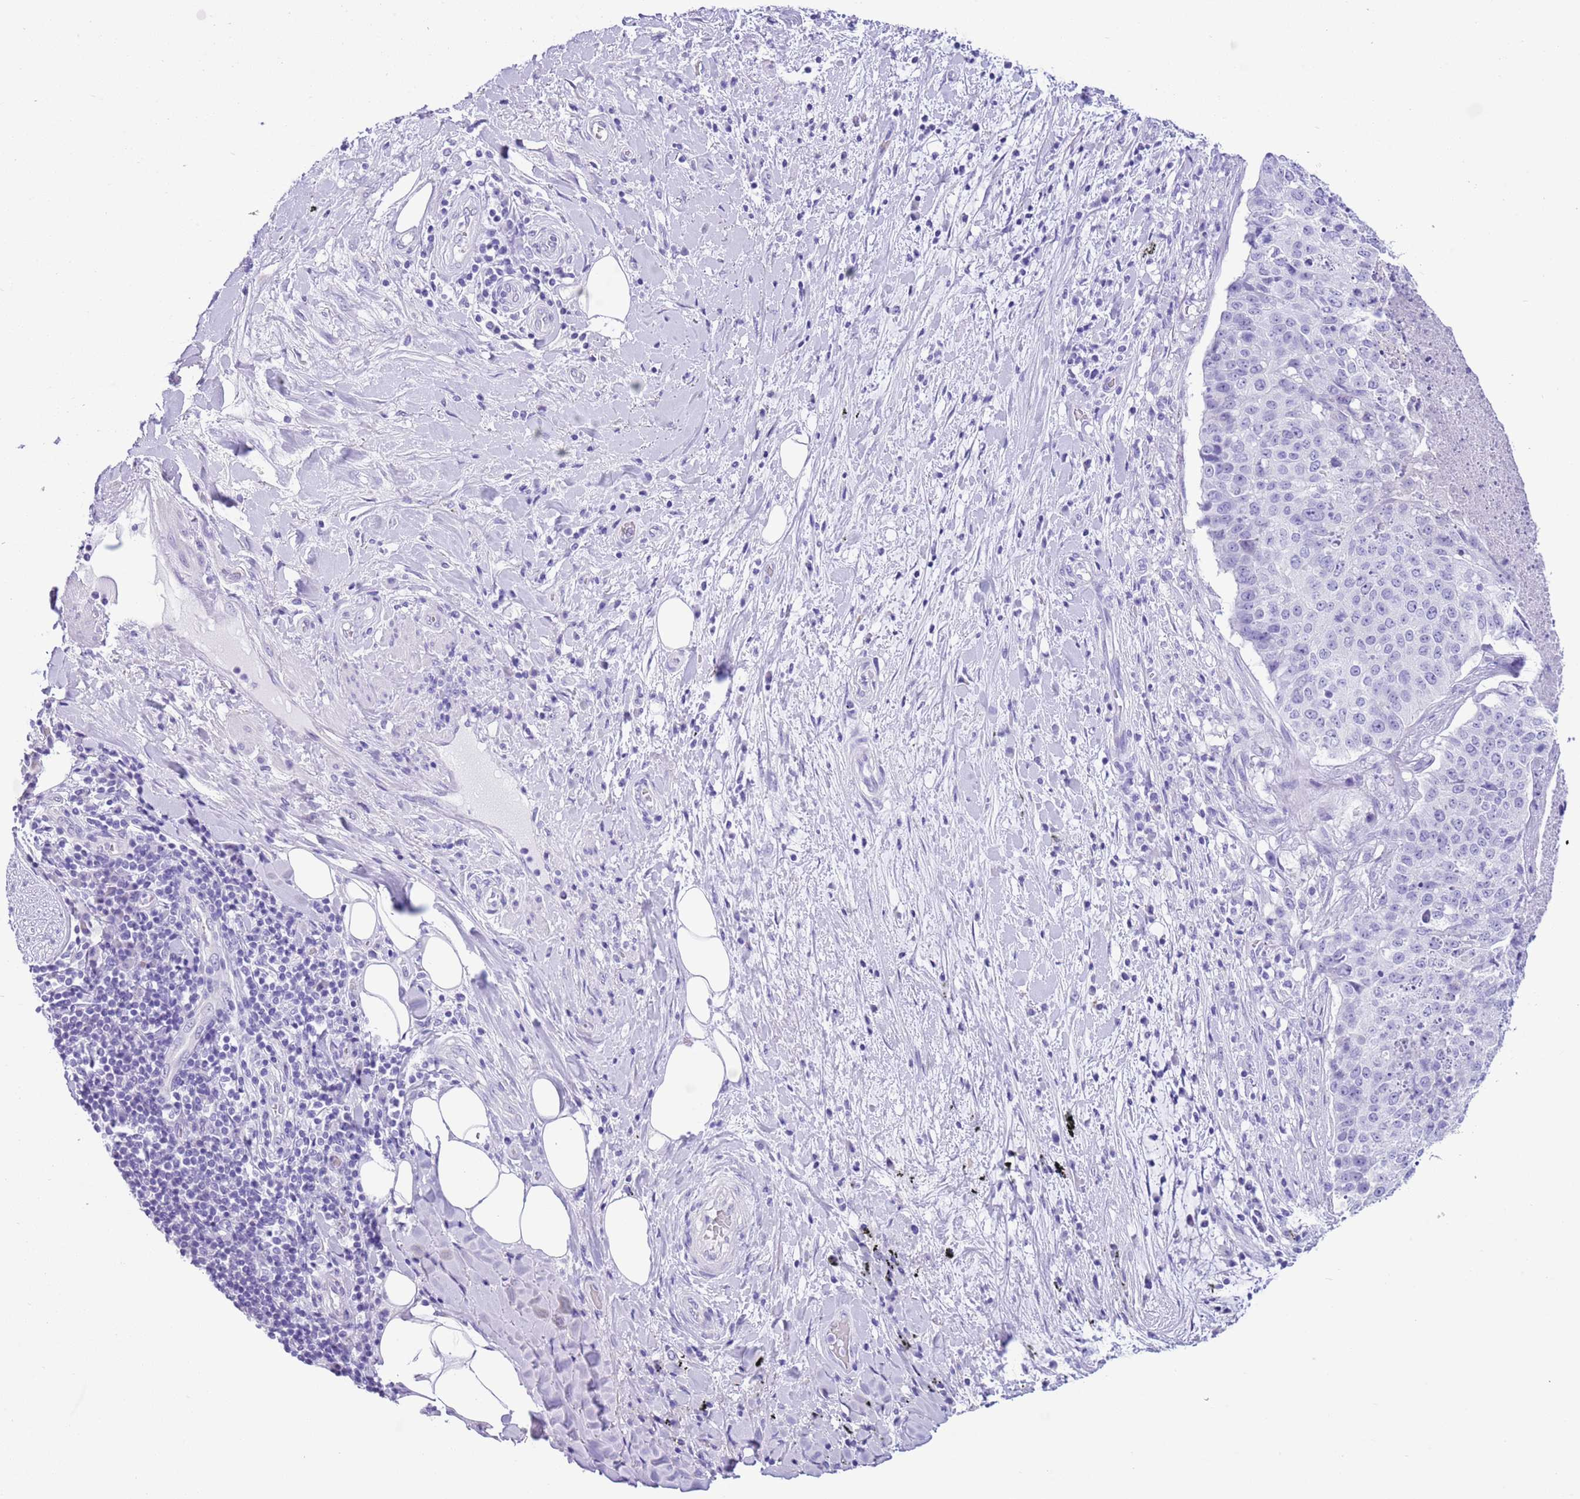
{"staining": {"intensity": "negative", "quantity": "none", "location": "none"}, "tissue": "adipose tissue", "cell_type": "Adipocytes", "image_type": "normal", "snomed": [{"axis": "morphology", "description": "Normal tissue, NOS"}, {"axis": "morphology", "description": "Squamous cell carcinoma, NOS"}, {"axis": "topography", "description": "Bronchus"}, {"axis": "topography", "description": "Lung"}], "caption": "IHC photomicrograph of benign human adipose tissue stained for a protein (brown), which demonstrates no staining in adipocytes. (DAB (3,3'-diaminobenzidine) immunohistochemistry visualized using brightfield microscopy, high magnification).", "gene": "TMEM185A", "patient": {"sex": "male", "age": 64}}